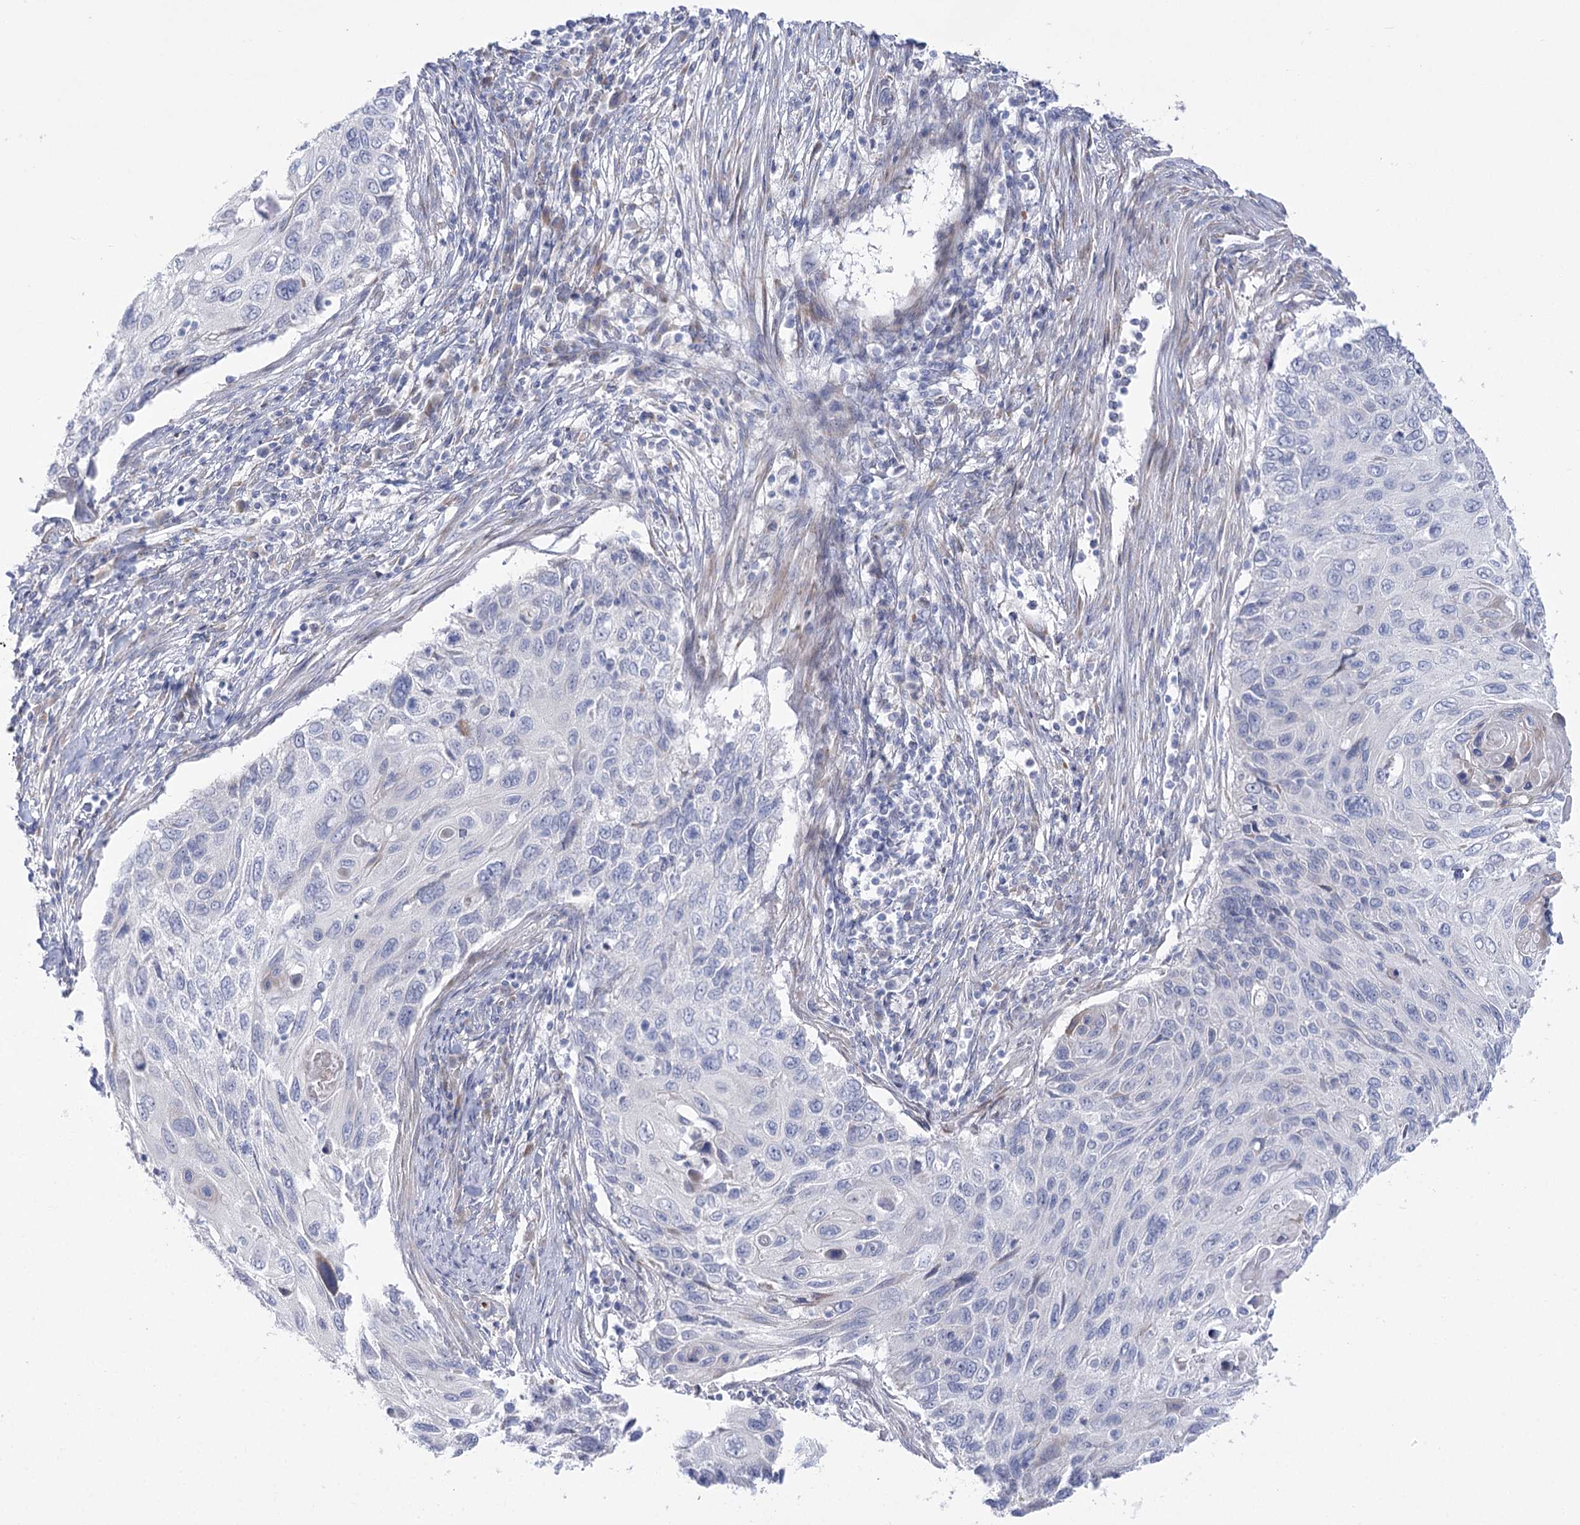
{"staining": {"intensity": "negative", "quantity": "none", "location": "none"}, "tissue": "cervical cancer", "cell_type": "Tumor cells", "image_type": "cancer", "snomed": [{"axis": "morphology", "description": "Squamous cell carcinoma, NOS"}, {"axis": "topography", "description": "Cervix"}], "caption": "High power microscopy histopathology image of an immunohistochemistry (IHC) histopathology image of cervical squamous cell carcinoma, revealing no significant expression in tumor cells. (Immunohistochemistry, brightfield microscopy, high magnification).", "gene": "SIAE", "patient": {"sex": "female", "age": 70}}